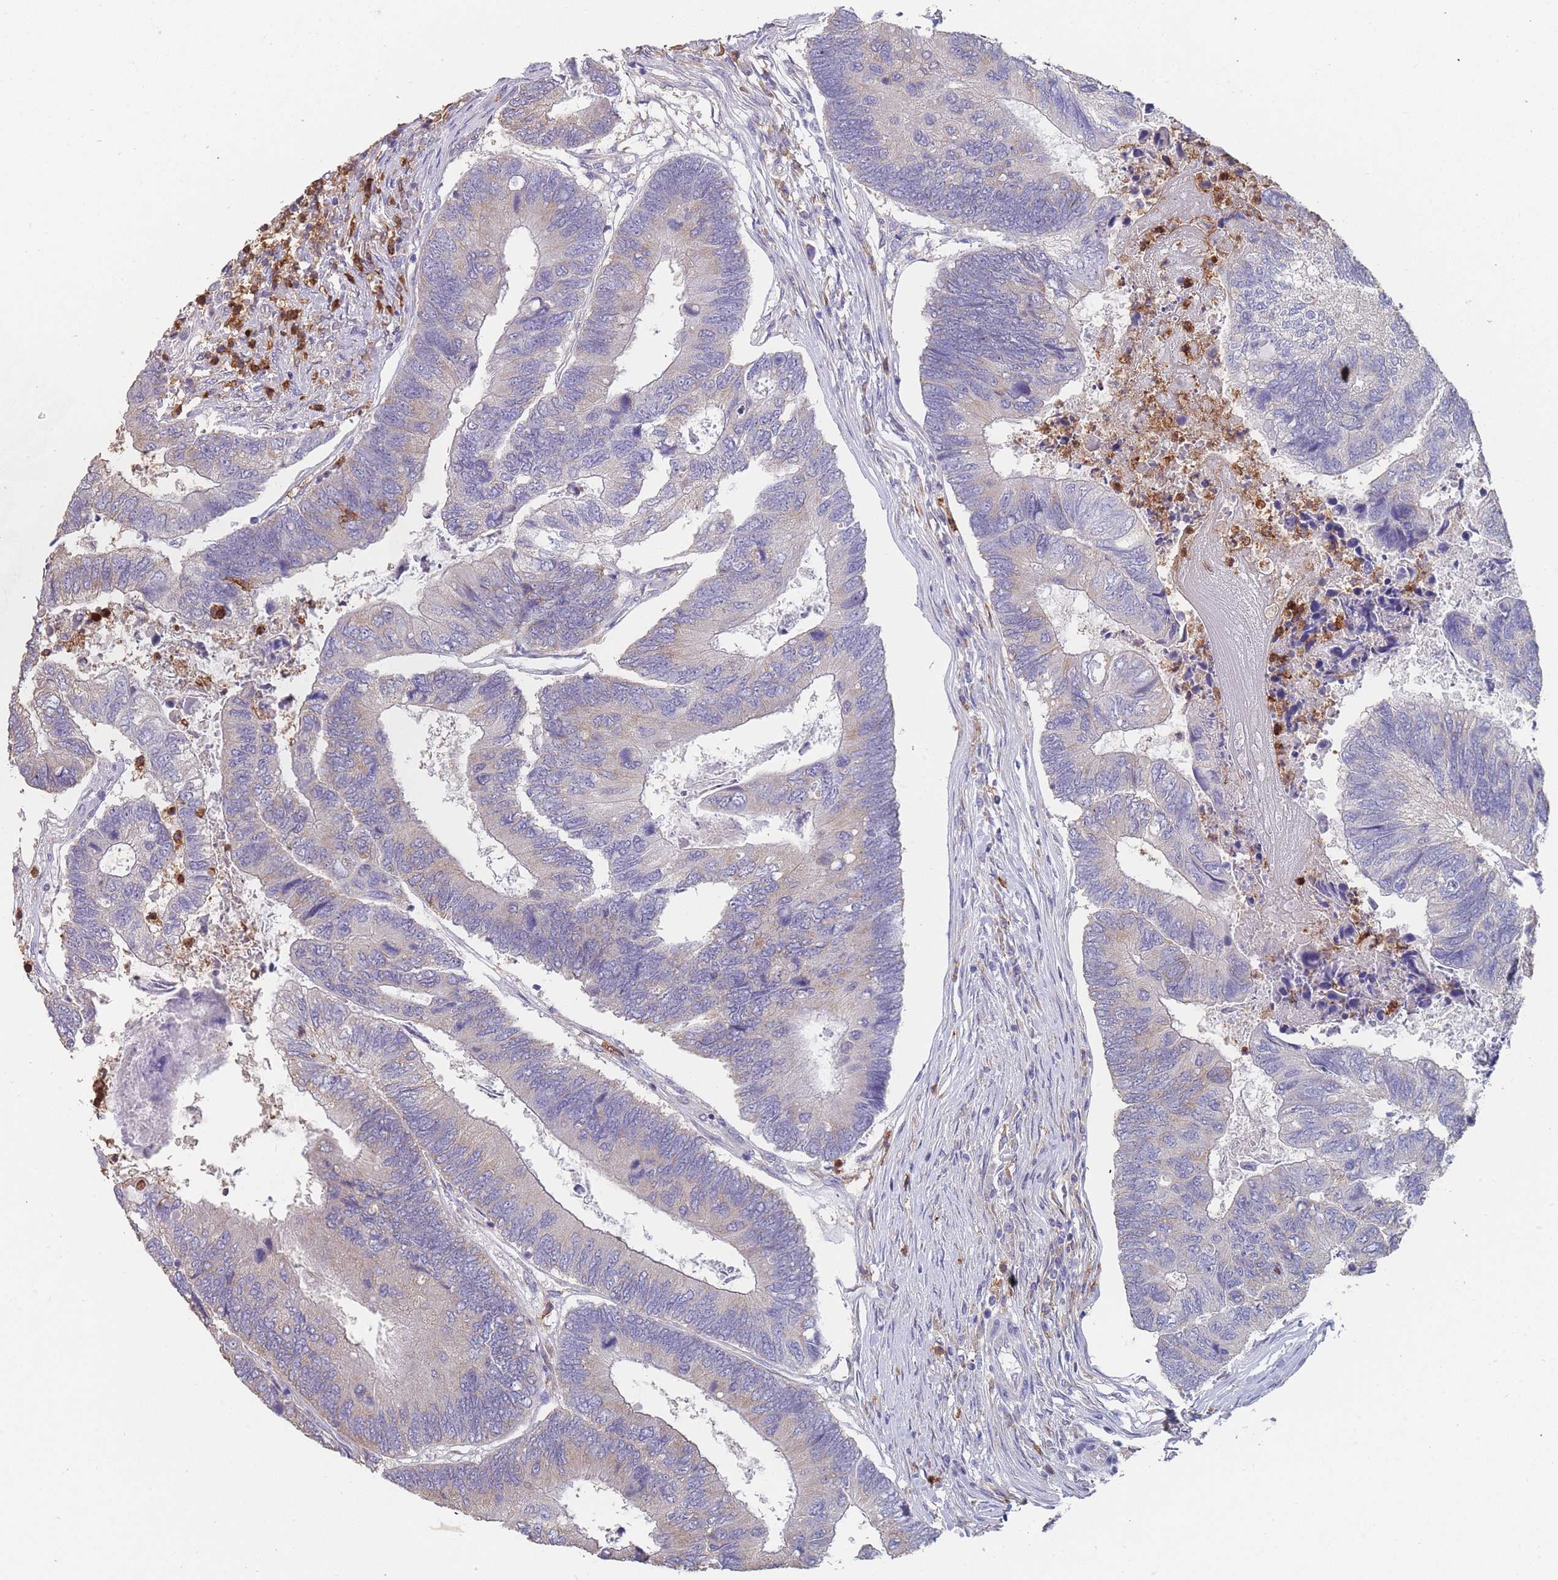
{"staining": {"intensity": "negative", "quantity": "none", "location": "none"}, "tissue": "colorectal cancer", "cell_type": "Tumor cells", "image_type": "cancer", "snomed": [{"axis": "morphology", "description": "Adenocarcinoma, NOS"}, {"axis": "topography", "description": "Colon"}], "caption": "Adenocarcinoma (colorectal) was stained to show a protein in brown. There is no significant staining in tumor cells. (Brightfield microscopy of DAB (3,3'-diaminobenzidine) immunohistochemistry (IHC) at high magnification).", "gene": "CLEC12A", "patient": {"sex": "female", "age": 67}}